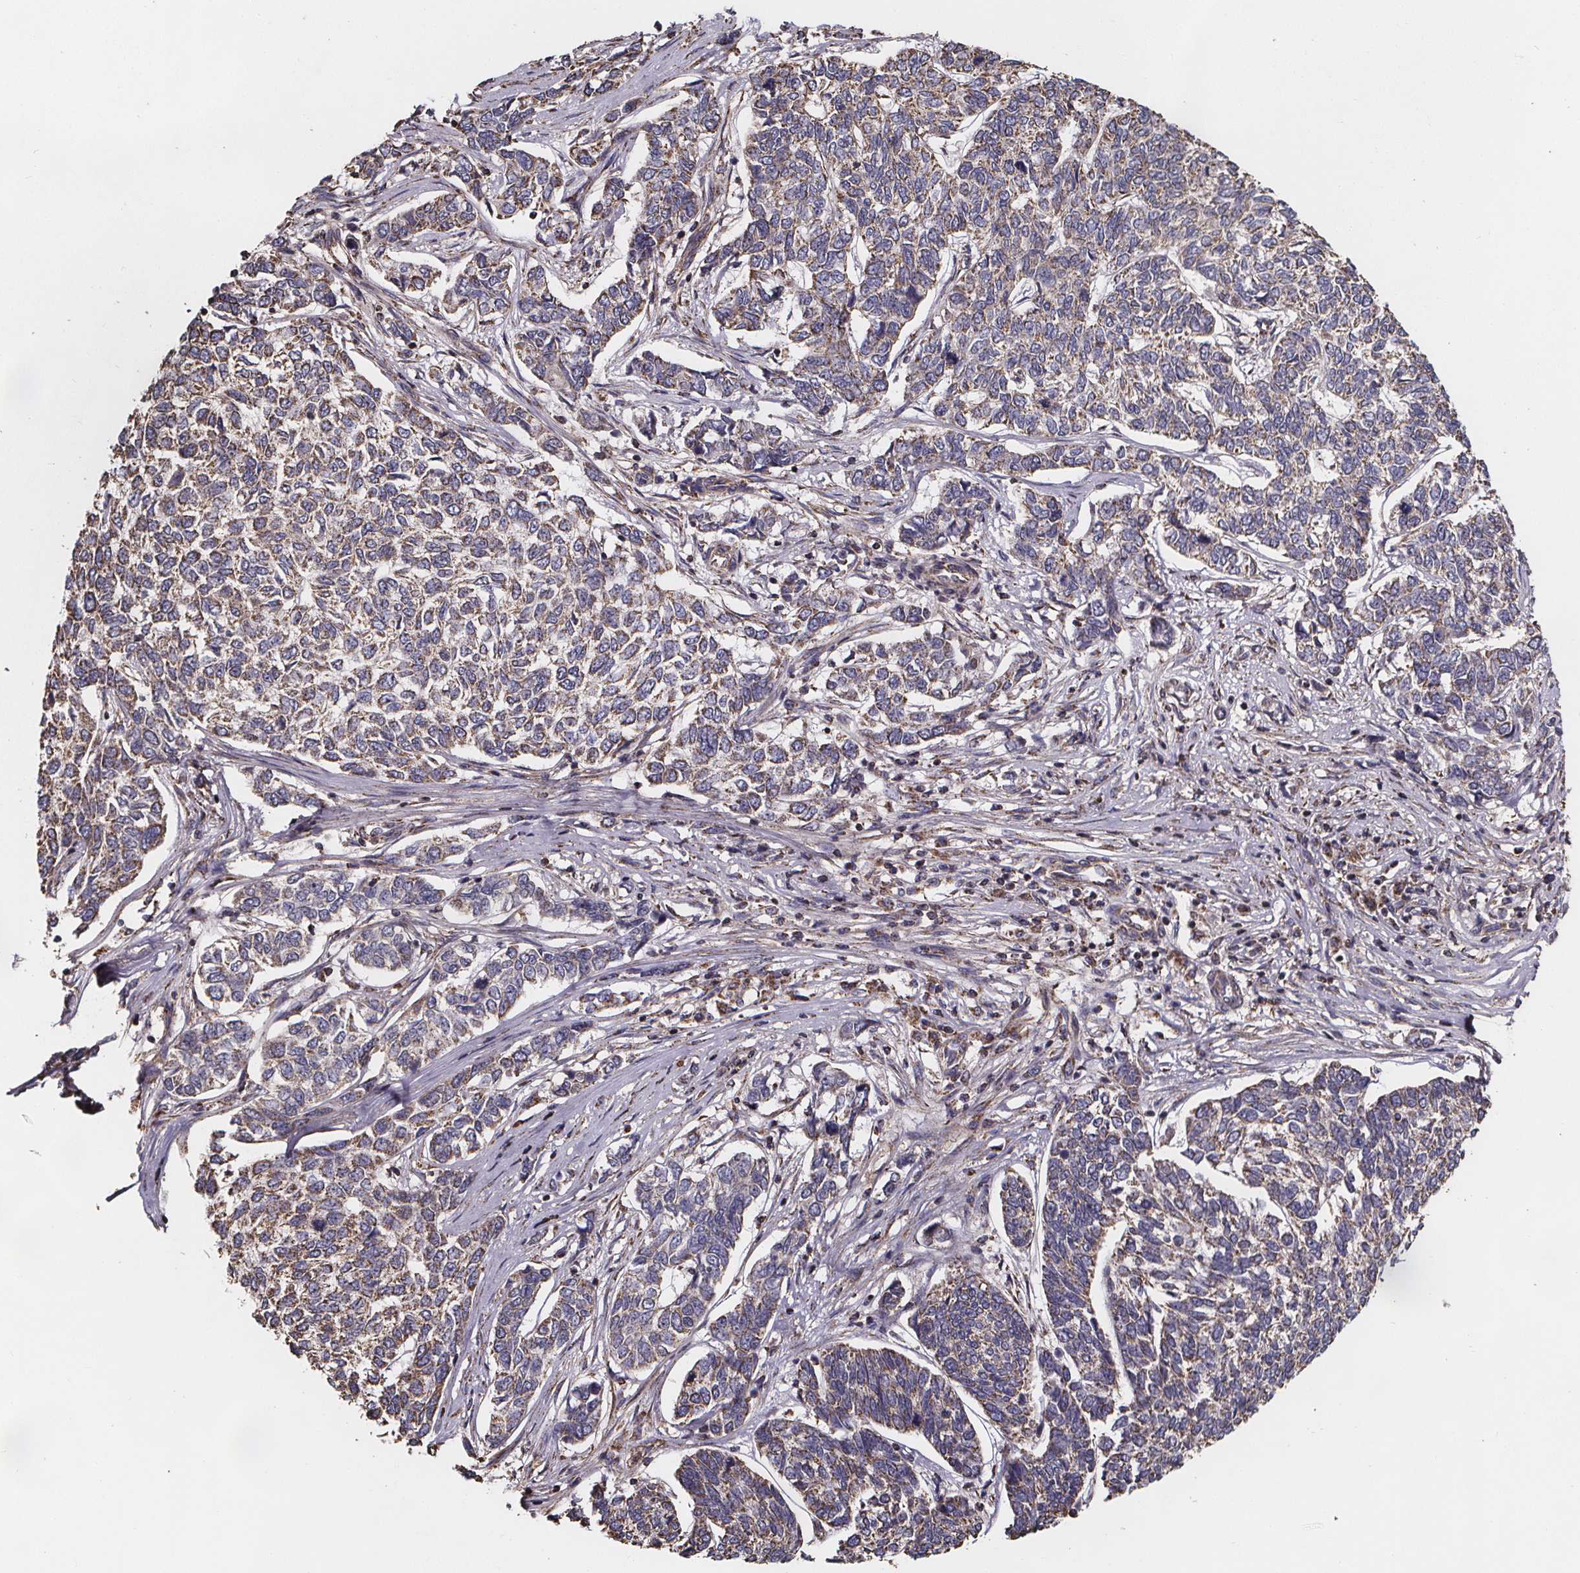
{"staining": {"intensity": "moderate", "quantity": ">75%", "location": "cytoplasmic/membranous"}, "tissue": "skin cancer", "cell_type": "Tumor cells", "image_type": "cancer", "snomed": [{"axis": "morphology", "description": "Basal cell carcinoma"}, {"axis": "topography", "description": "Skin"}], "caption": "A medium amount of moderate cytoplasmic/membranous staining is seen in about >75% of tumor cells in skin cancer tissue.", "gene": "SLC35D2", "patient": {"sex": "female", "age": 65}}